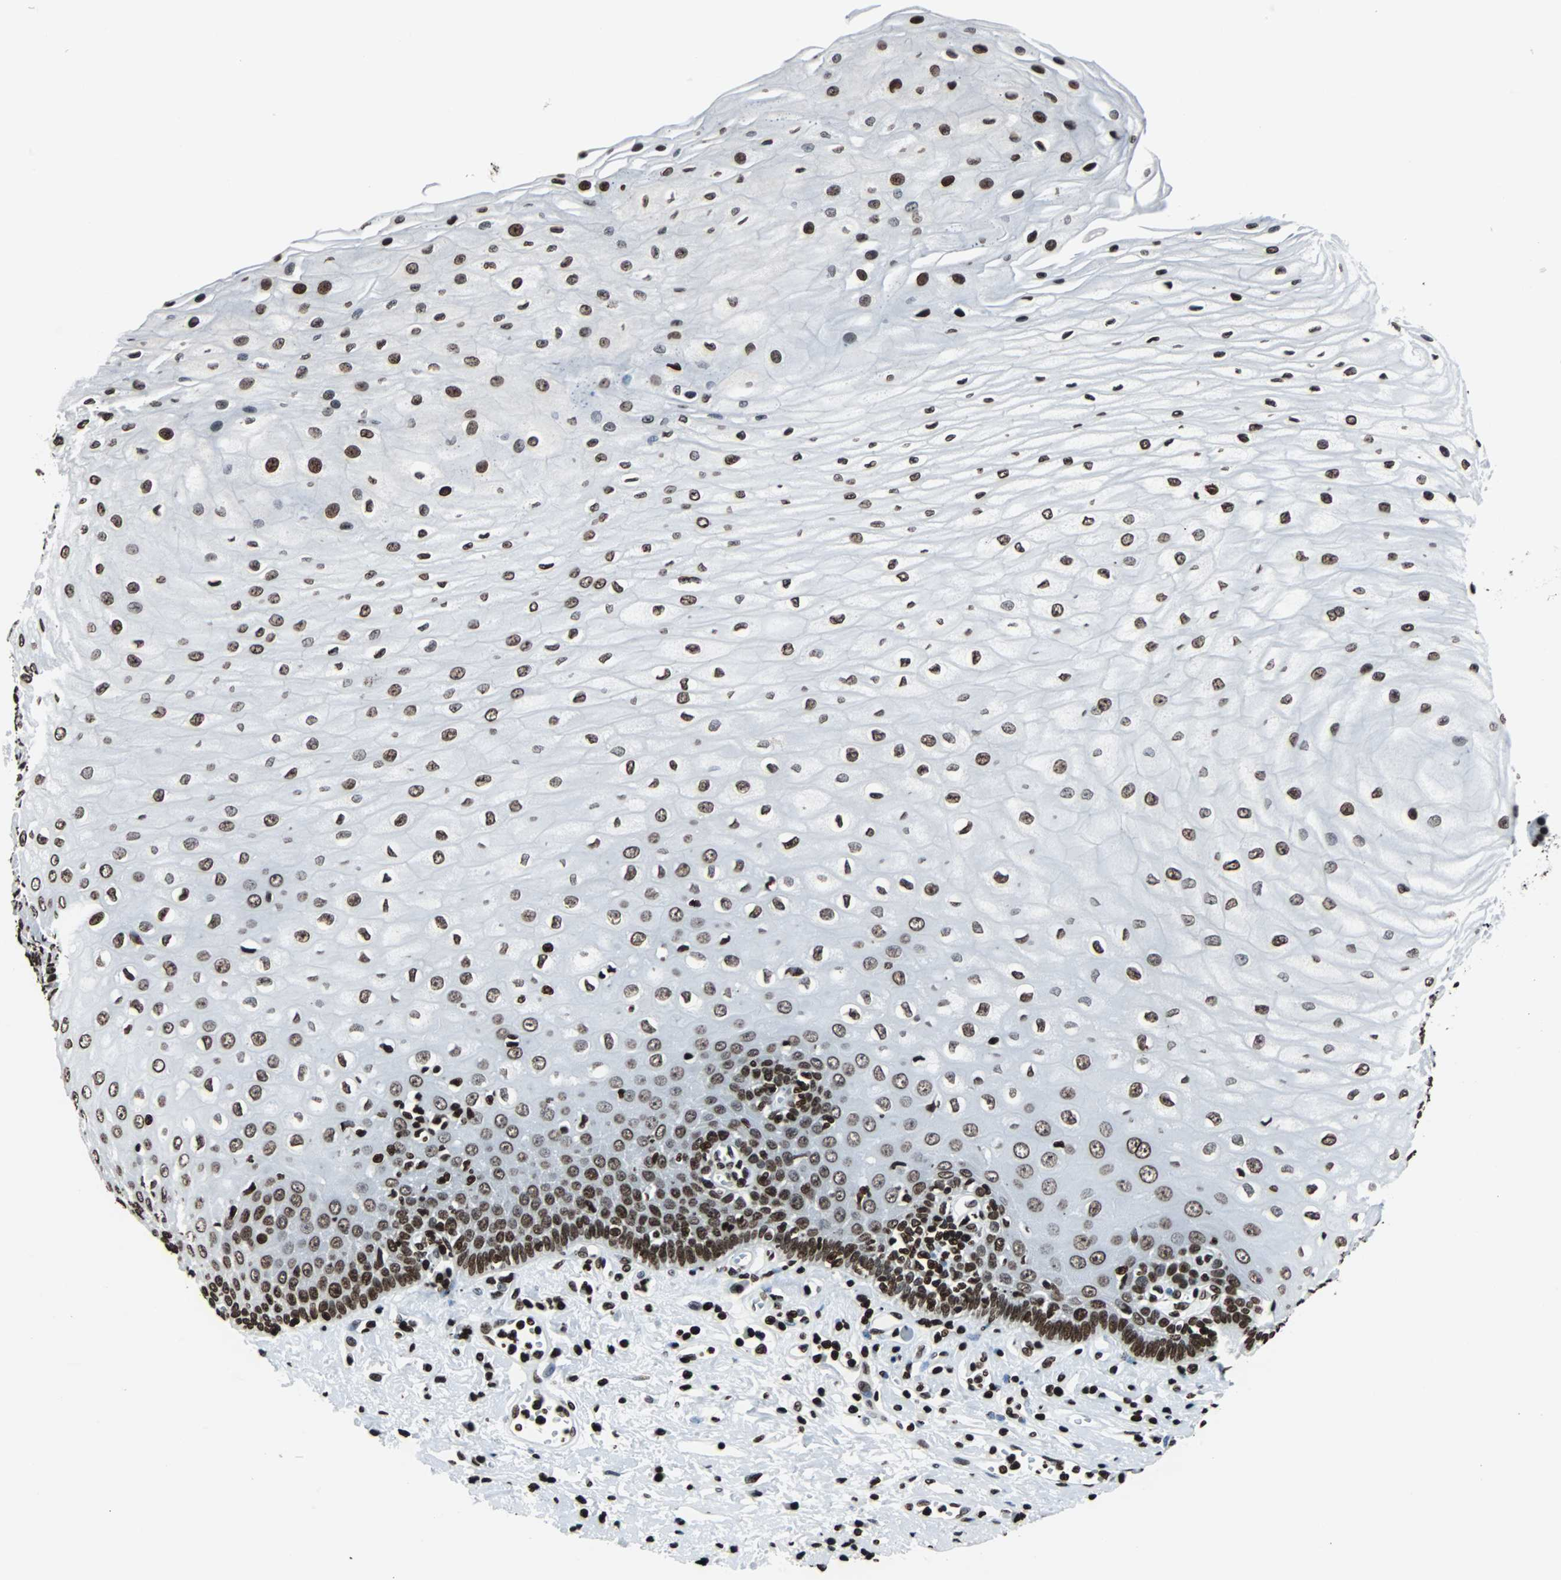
{"staining": {"intensity": "strong", "quantity": ">75%", "location": "nuclear"}, "tissue": "esophagus", "cell_type": "Squamous epithelial cells", "image_type": "normal", "snomed": [{"axis": "morphology", "description": "Normal tissue, NOS"}, {"axis": "morphology", "description": "Squamous cell carcinoma, NOS"}, {"axis": "topography", "description": "Esophagus"}], "caption": "Protein staining of normal esophagus shows strong nuclear expression in about >75% of squamous epithelial cells. (Brightfield microscopy of DAB IHC at high magnification).", "gene": "H2BC18", "patient": {"sex": "male", "age": 65}}